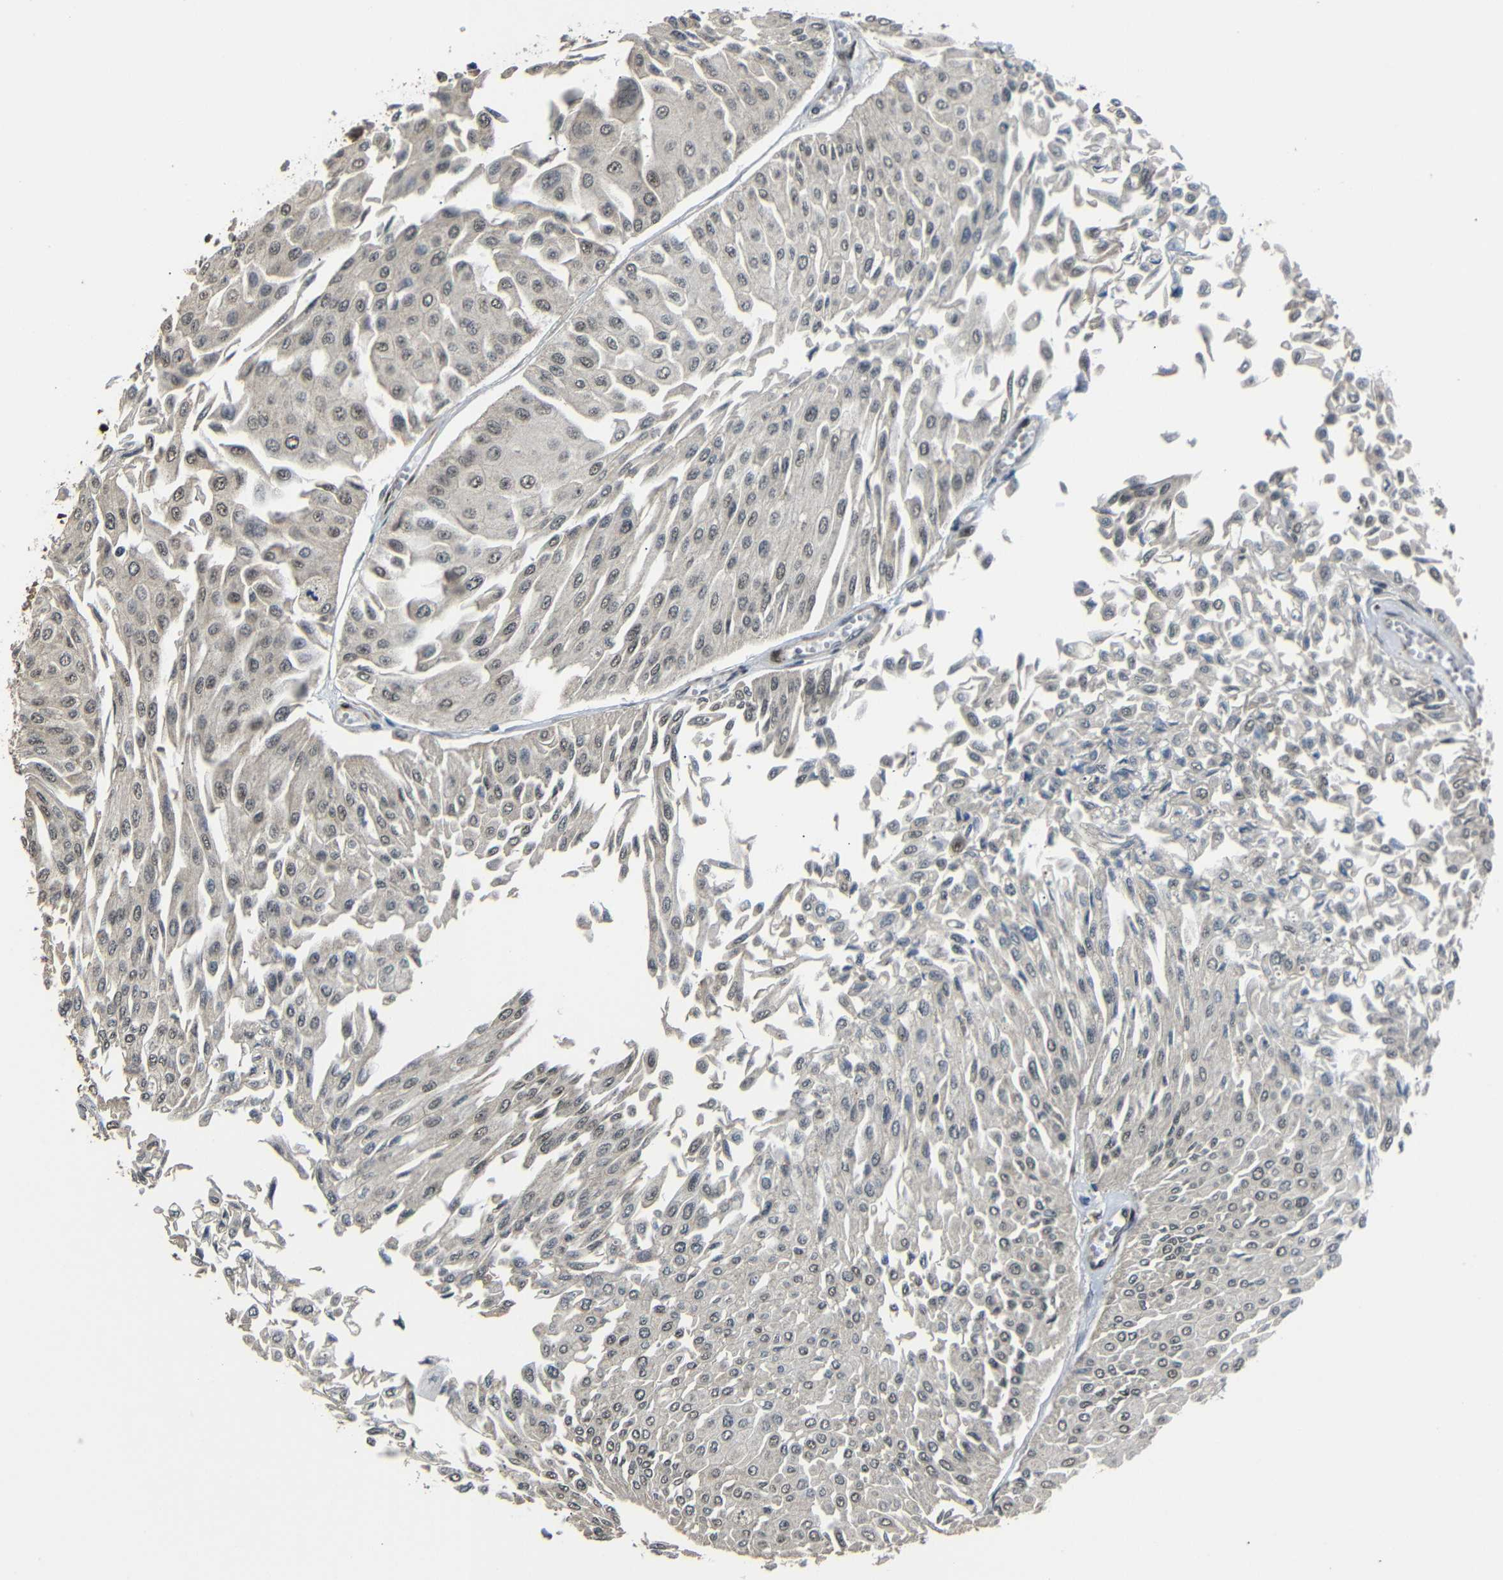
{"staining": {"intensity": "weak", "quantity": ">75%", "location": "cytoplasmic/membranous,nuclear"}, "tissue": "urothelial cancer", "cell_type": "Tumor cells", "image_type": "cancer", "snomed": [{"axis": "morphology", "description": "Urothelial carcinoma, Low grade"}, {"axis": "topography", "description": "Urinary bladder"}], "caption": "This image displays immunohistochemistry staining of human low-grade urothelial carcinoma, with low weak cytoplasmic/membranous and nuclear staining in approximately >75% of tumor cells.", "gene": "TBX2", "patient": {"sex": "male", "age": 67}}